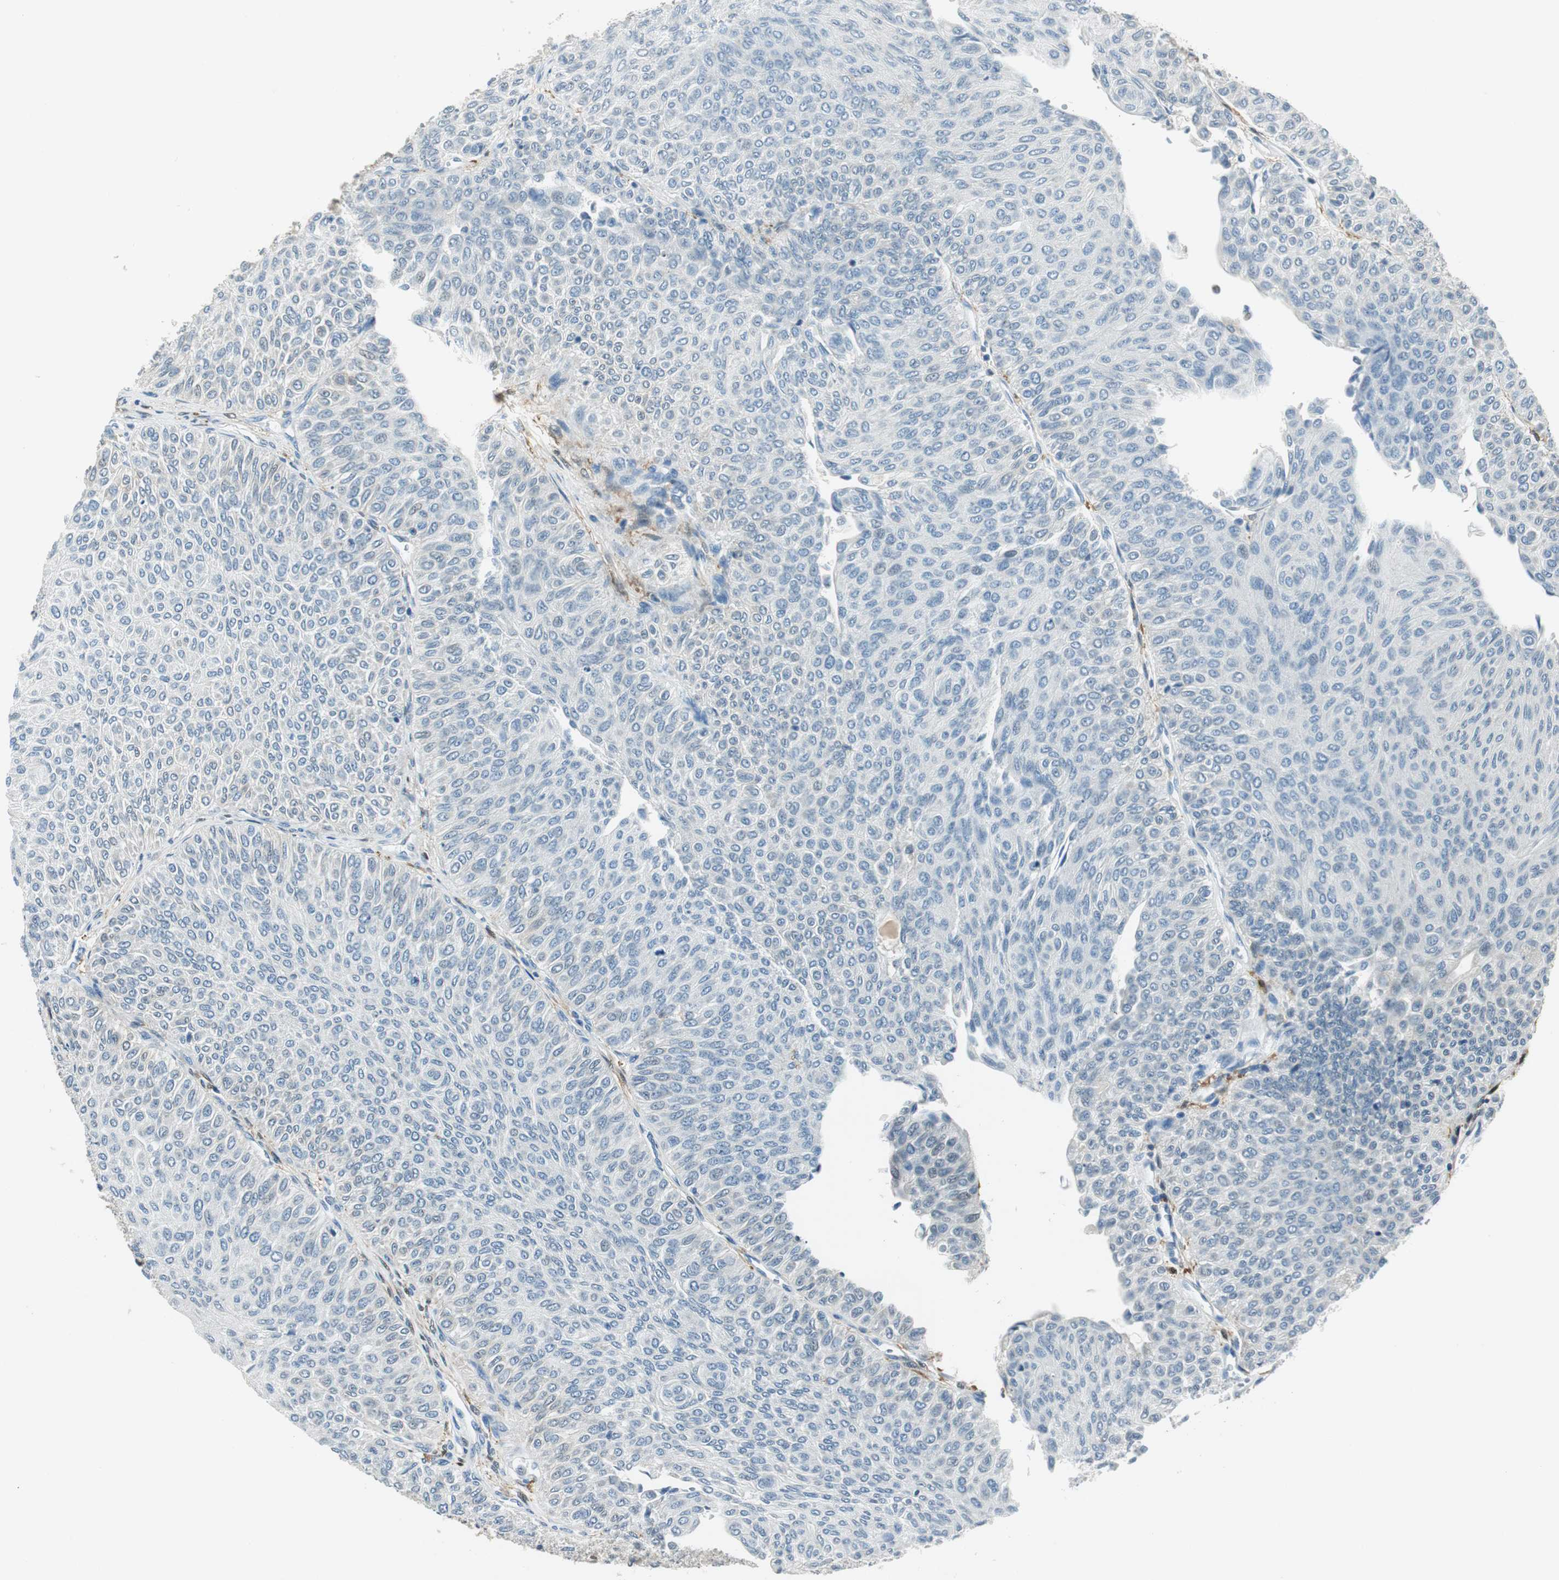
{"staining": {"intensity": "negative", "quantity": "none", "location": "none"}, "tissue": "urothelial cancer", "cell_type": "Tumor cells", "image_type": "cancer", "snomed": [{"axis": "morphology", "description": "Urothelial carcinoma, Low grade"}, {"axis": "topography", "description": "Urinary bladder"}], "caption": "Low-grade urothelial carcinoma stained for a protein using immunohistochemistry (IHC) shows no positivity tumor cells.", "gene": "ME1", "patient": {"sex": "male", "age": 78}}